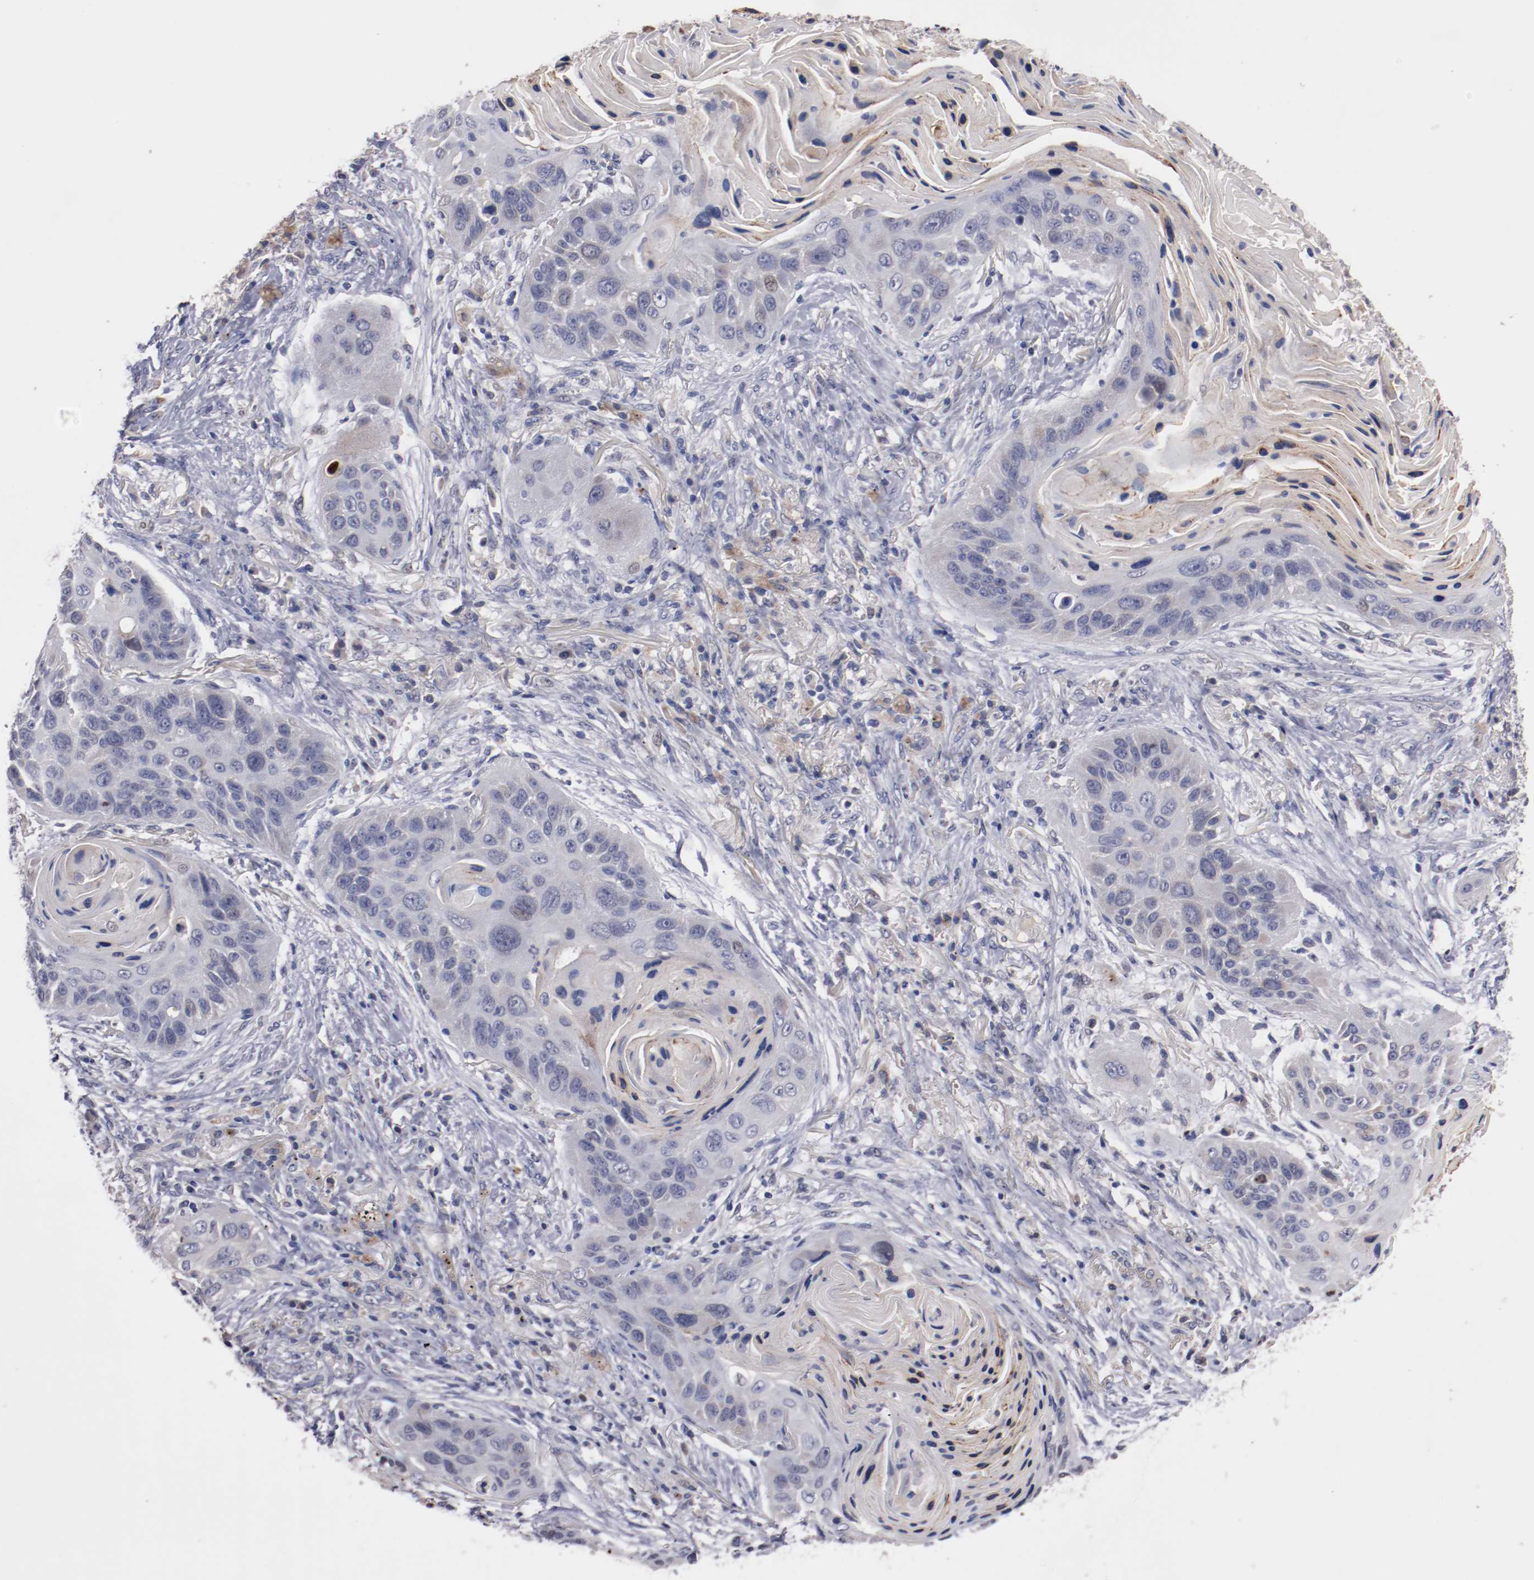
{"staining": {"intensity": "weak", "quantity": "<25%", "location": "nuclear"}, "tissue": "lung cancer", "cell_type": "Tumor cells", "image_type": "cancer", "snomed": [{"axis": "morphology", "description": "Squamous cell carcinoma, NOS"}, {"axis": "topography", "description": "Lung"}], "caption": "Lung cancer (squamous cell carcinoma) was stained to show a protein in brown. There is no significant expression in tumor cells.", "gene": "FAM81A", "patient": {"sex": "female", "age": 67}}